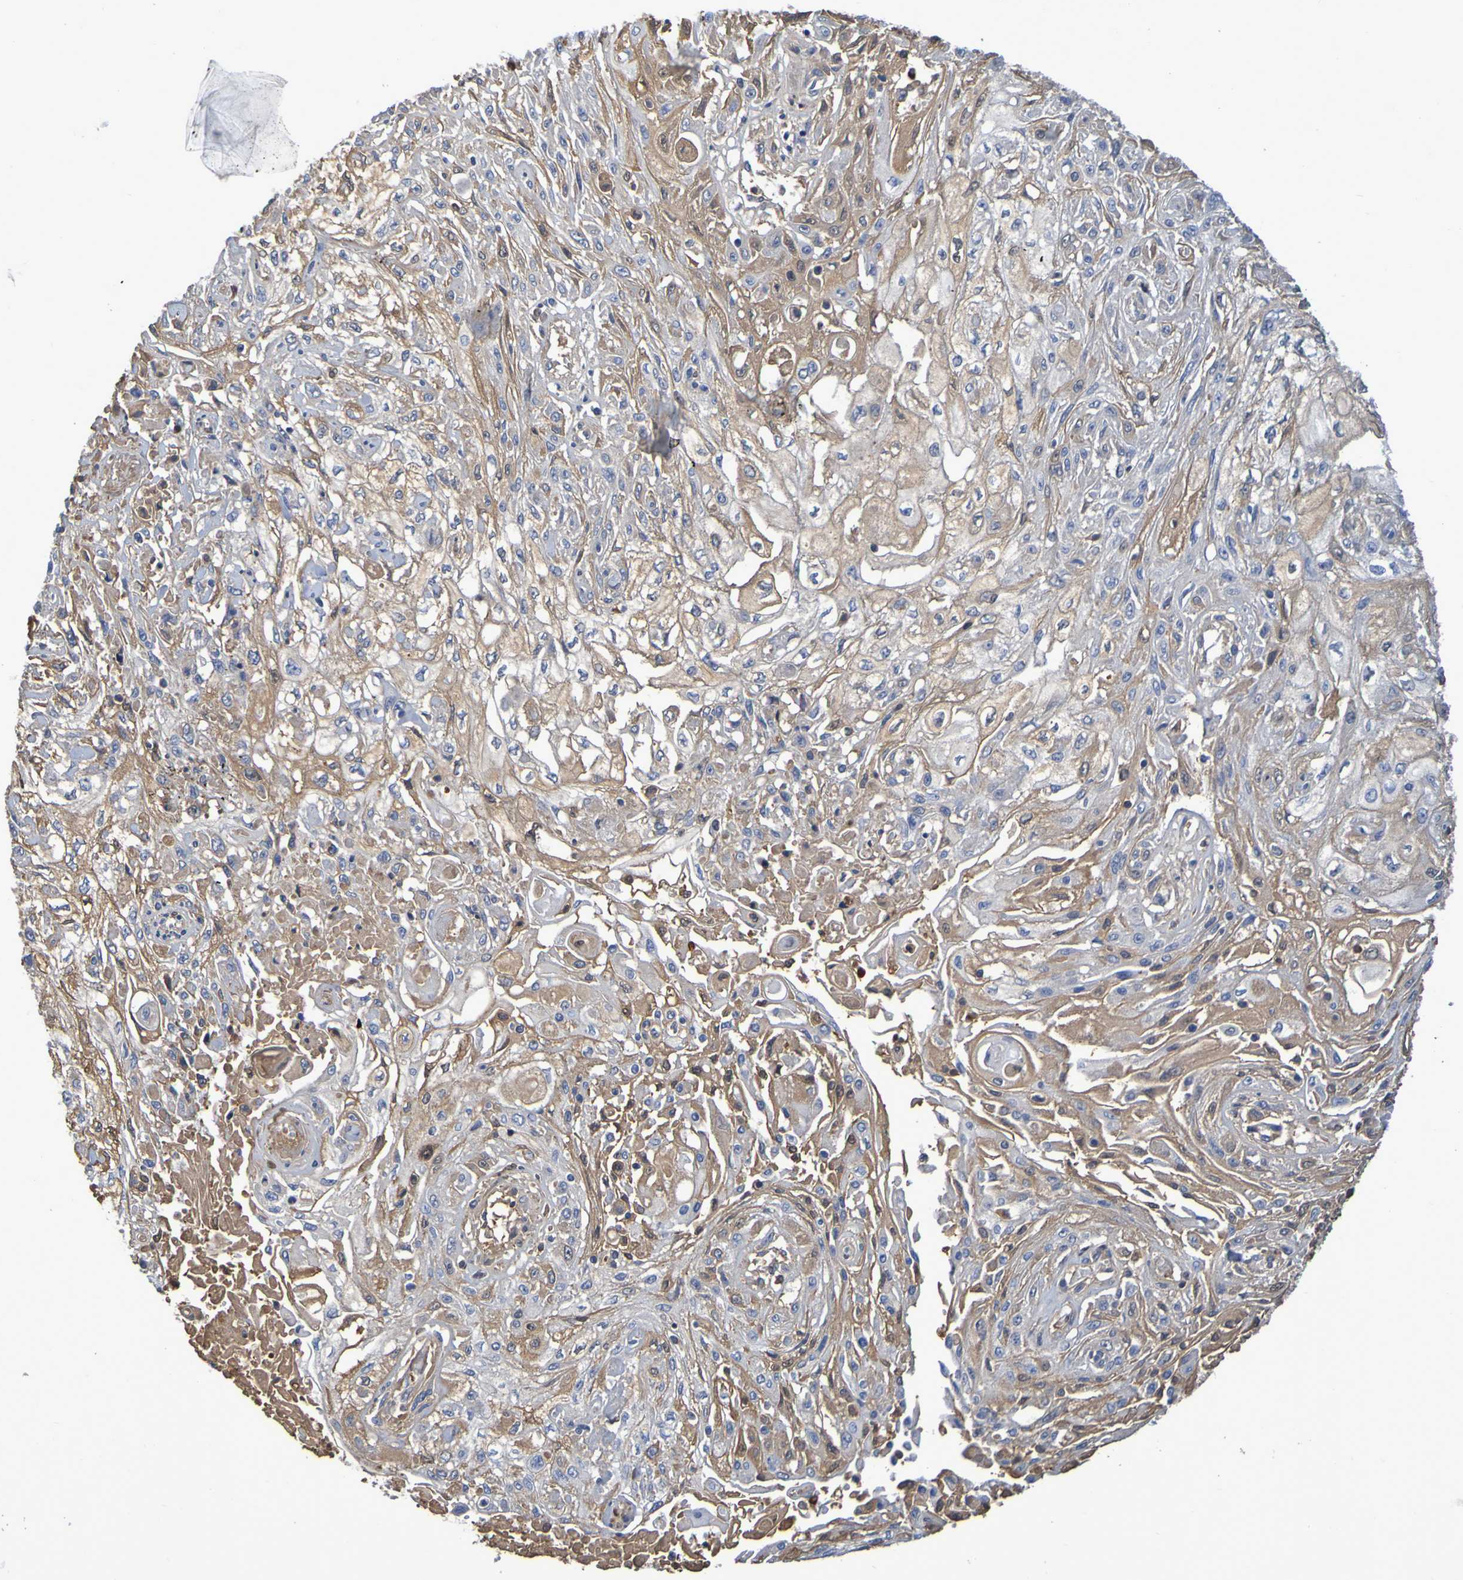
{"staining": {"intensity": "weak", "quantity": "25%-75%", "location": "cytoplasmic/membranous"}, "tissue": "skin cancer", "cell_type": "Tumor cells", "image_type": "cancer", "snomed": [{"axis": "morphology", "description": "Squamous cell carcinoma, NOS"}, {"axis": "topography", "description": "Skin"}], "caption": "Protein positivity by immunohistochemistry shows weak cytoplasmic/membranous staining in about 25%-75% of tumor cells in skin squamous cell carcinoma.", "gene": "GAB3", "patient": {"sex": "male", "age": 75}}